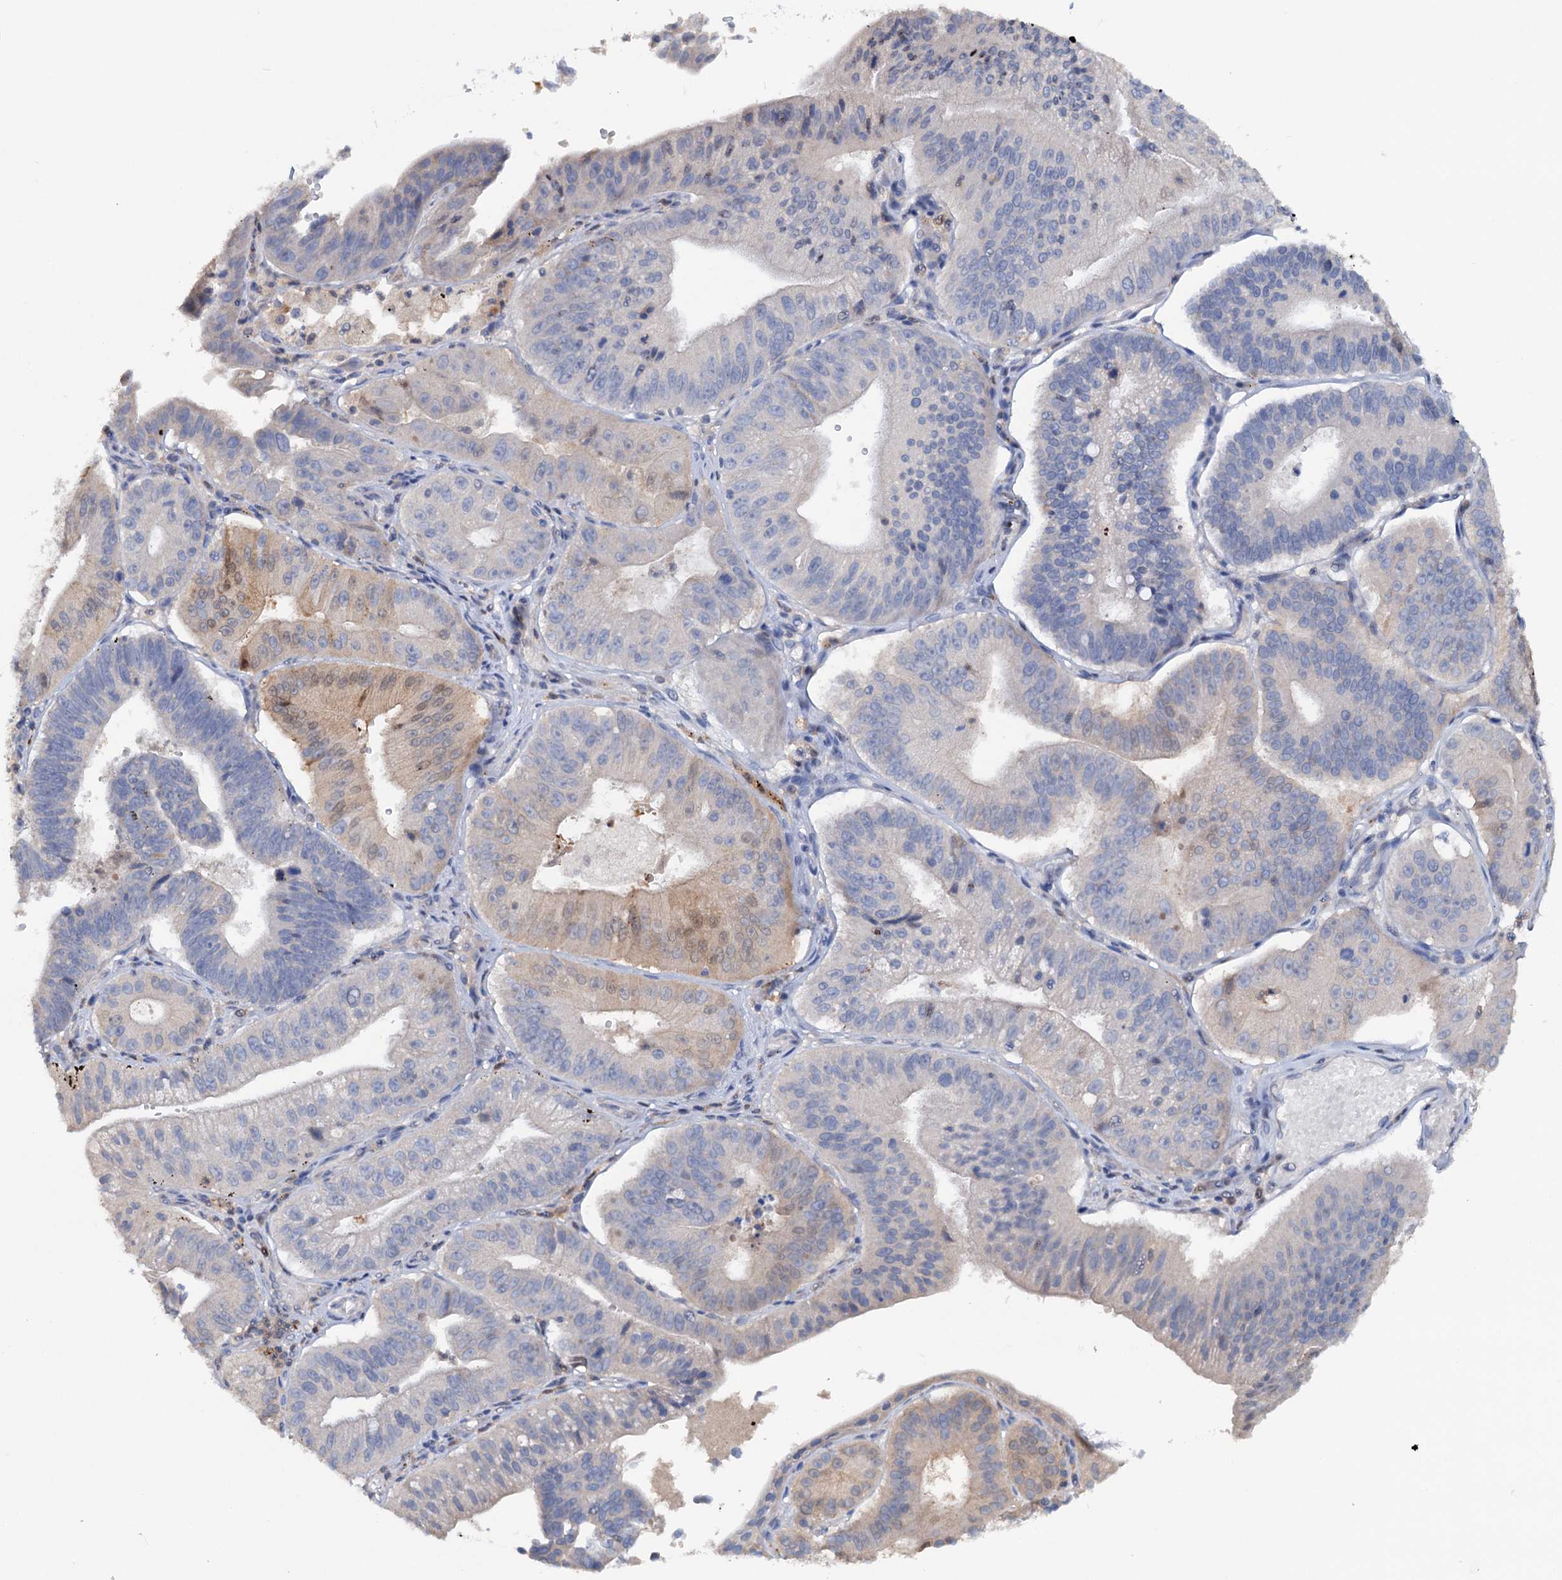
{"staining": {"intensity": "weak", "quantity": "<25%", "location": "cytoplasmic/membranous,nuclear"}, "tissue": "stomach cancer", "cell_type": "Tumor cells", "image_type": "cancer", "snomed": [{"axis": "morphology", "description": "Adenocarcinoma, NOS"}, {"axis": "topography", "description": "Stomach"}], "caption": "Immunohistochemical staining of stomach cancer (adenocarcinoma) exhibits no significant staining in tumor cells.", "gene": "IL17RD", "patient": {"sex": "male", "age": 59}}